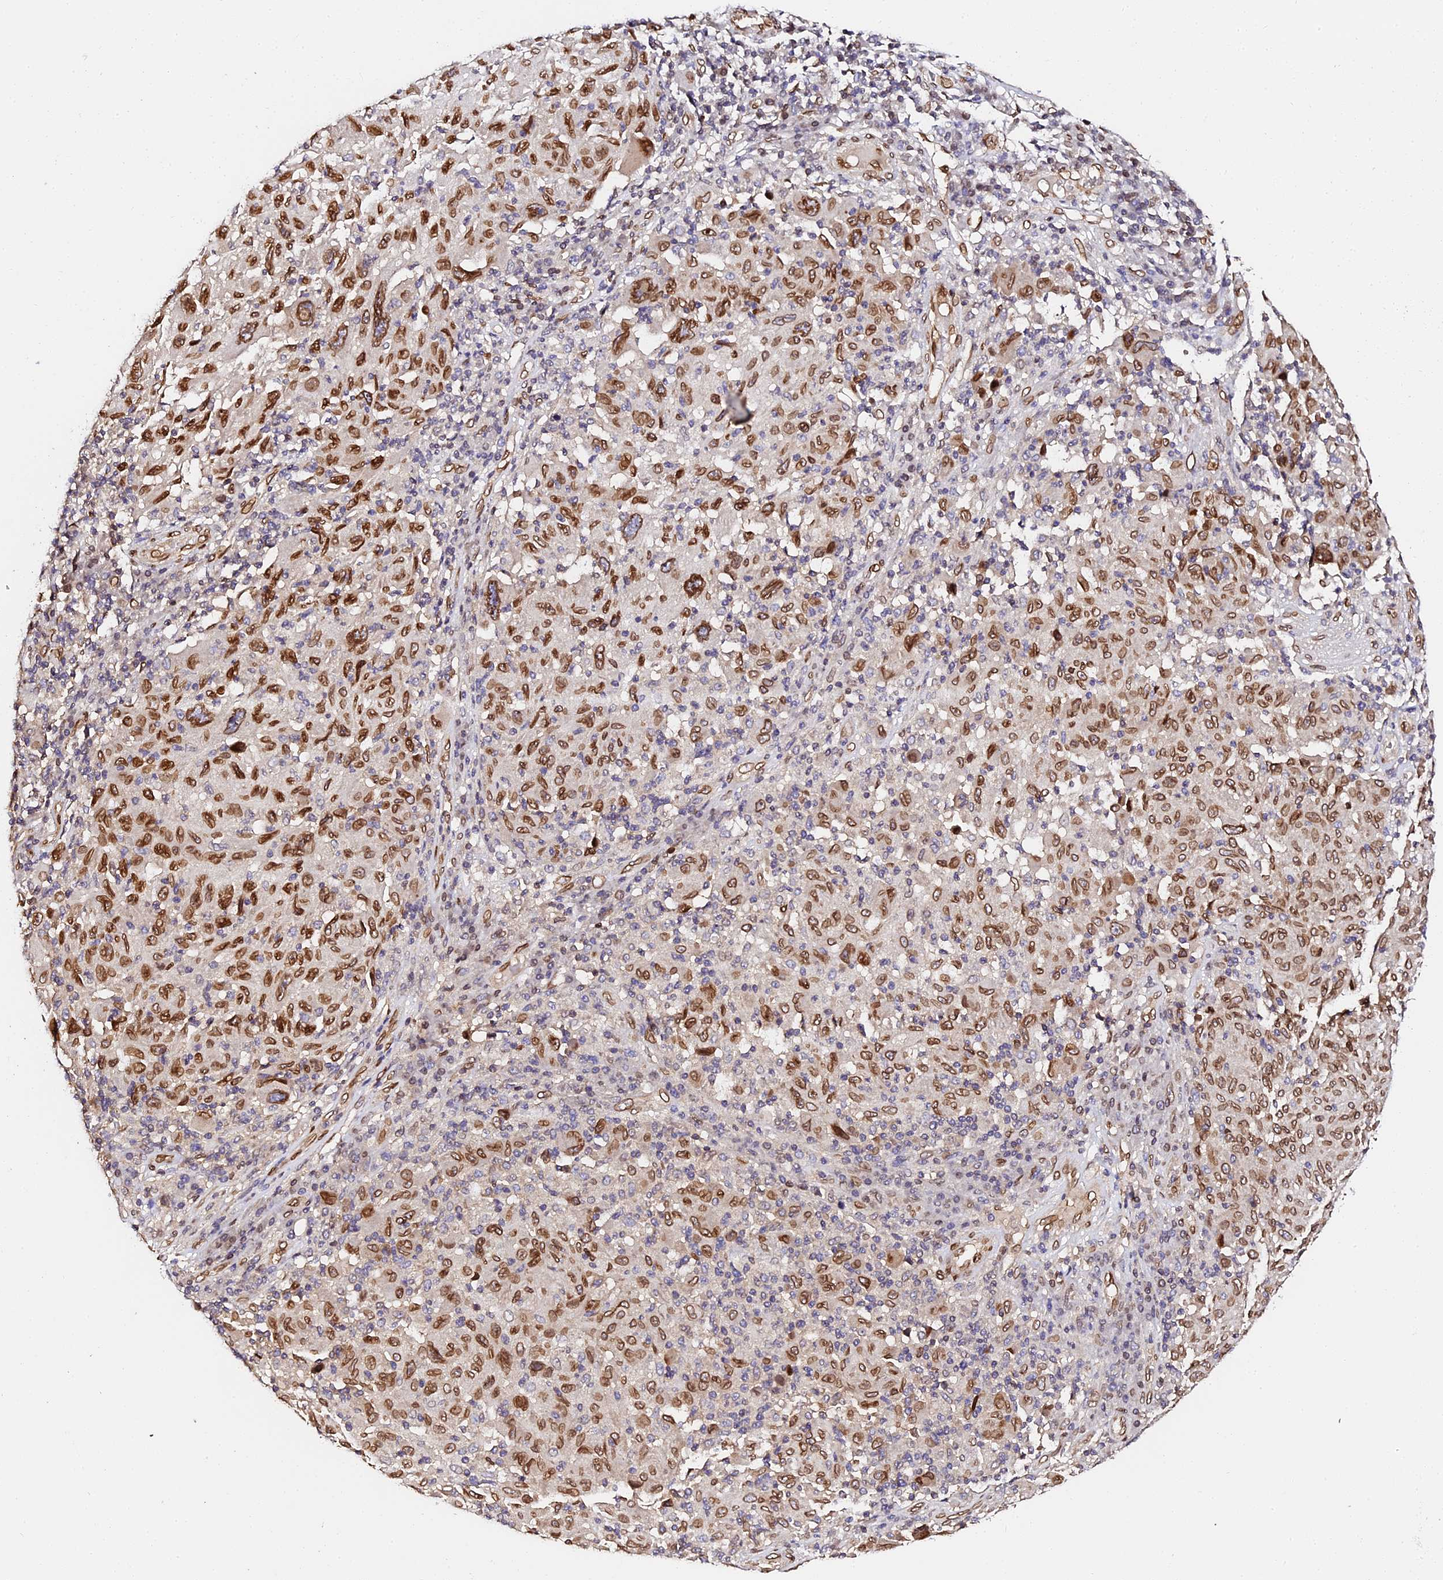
{"staining": {"intensity": "strong", "quantity": ">75%", "location": "cytoplasmic/membranous,nuclear"}, "tissue": "melanoma", "cell_type": "Tumor cells", "image_type": "cancer", "snomed": [{"axis": "morphology", "description": "Malignant melanoma, NOS"}, {"axis": "topography", "description": "Skin"}], "caption": "Malignant melanoma stained with DAB immunohistochemistry (IHC) exhibits high levels of strong cytoplasmic/membranous and nuclear positivity in approximately >75% of tumor cells.", "gene": "ANAPC5", "patient": {"sex": "male", "age": 53}}